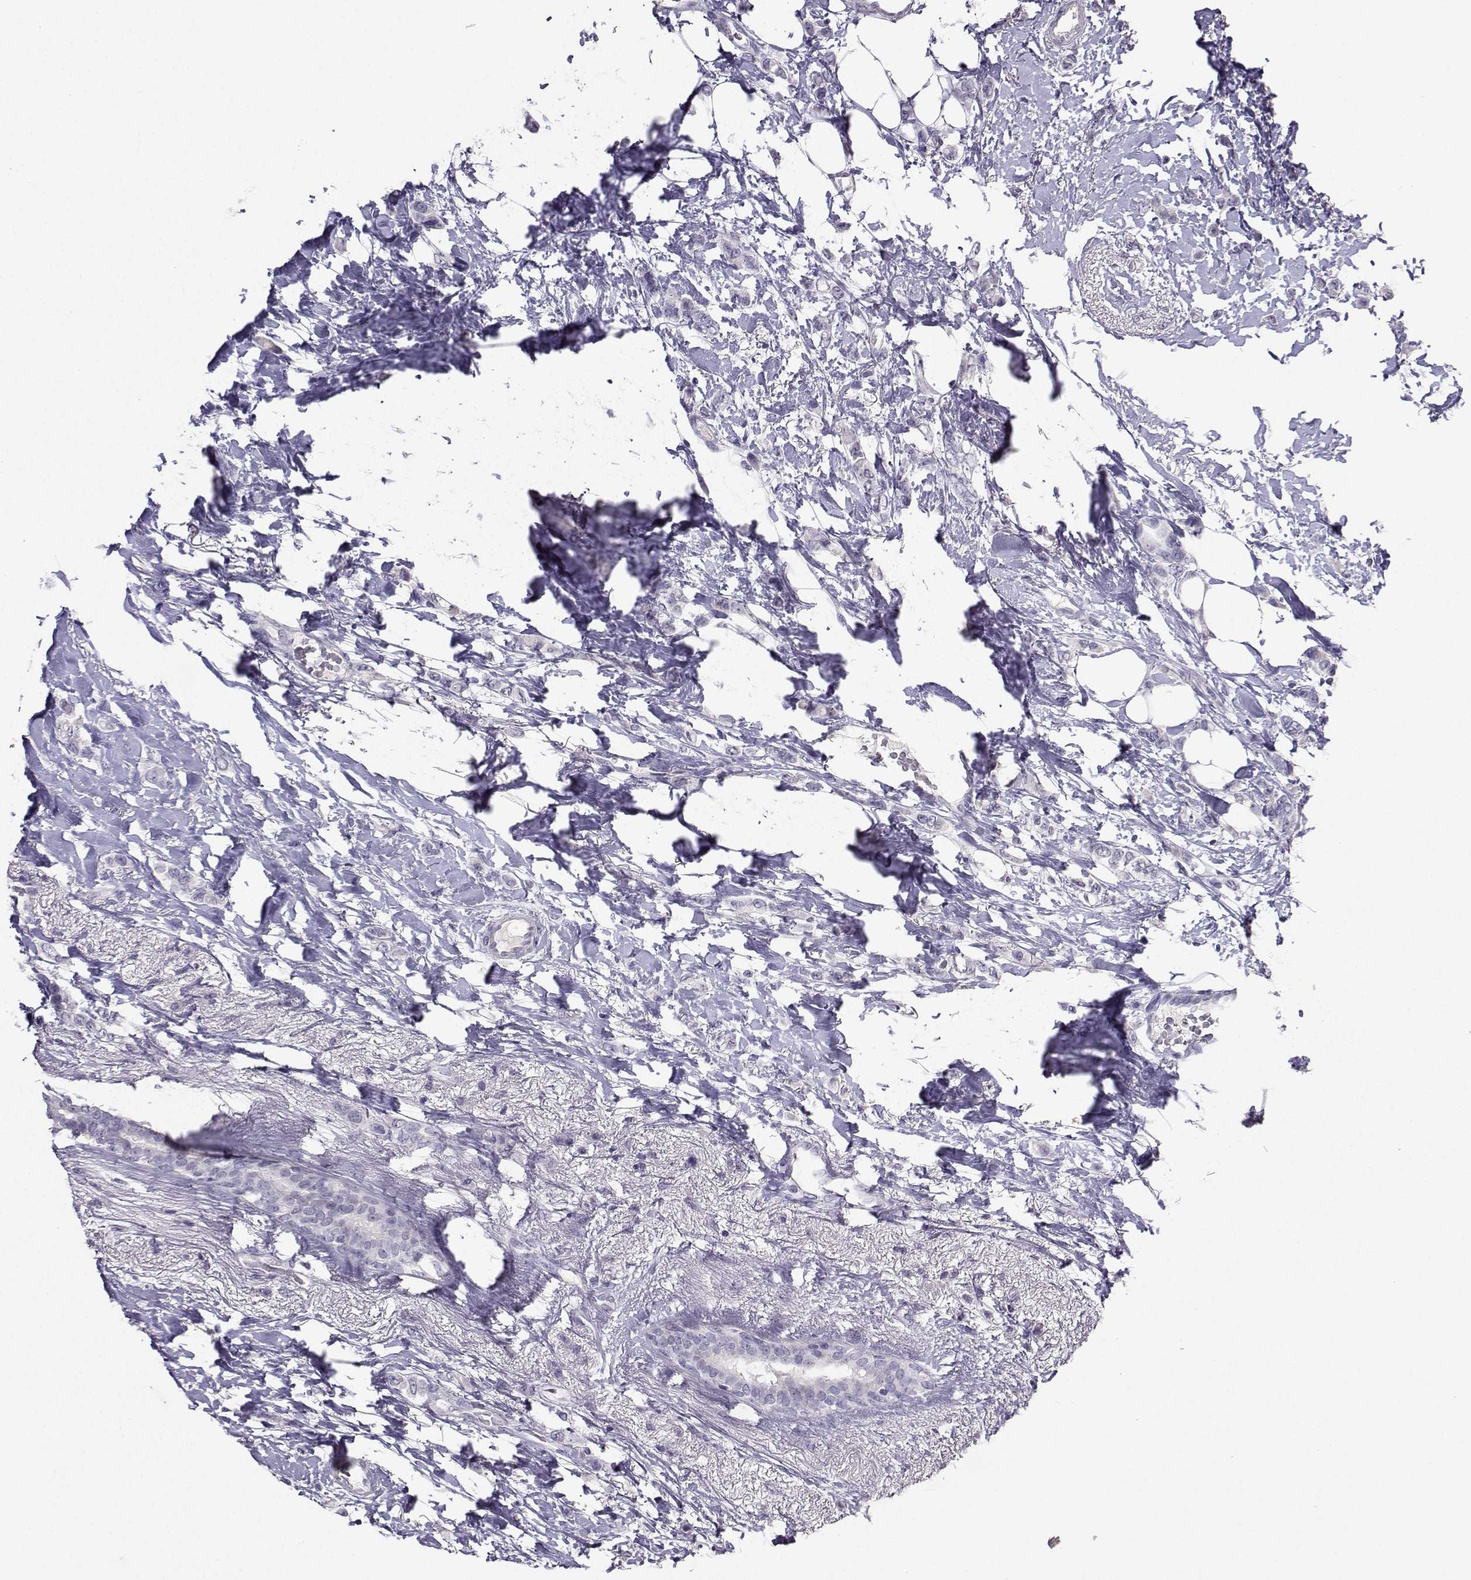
{"staining": {"intensity": "negative", "quantity": "none", "location": "none"}, "tissue": "breast cancer", "cell_type": "Tumor cells", "image_type": "cancer", "snomed": [{"axis": "morphology", "description": "Lobular carcinoma"}, {"axis": "topography", "description": "Breast"}], "caption": "The immunohistochemistry histopathology image has no significant staining in tumor cells of breast cancer tissue.", "gene": "CARTPT", "patient": {"sex": "female", "age": 66}}